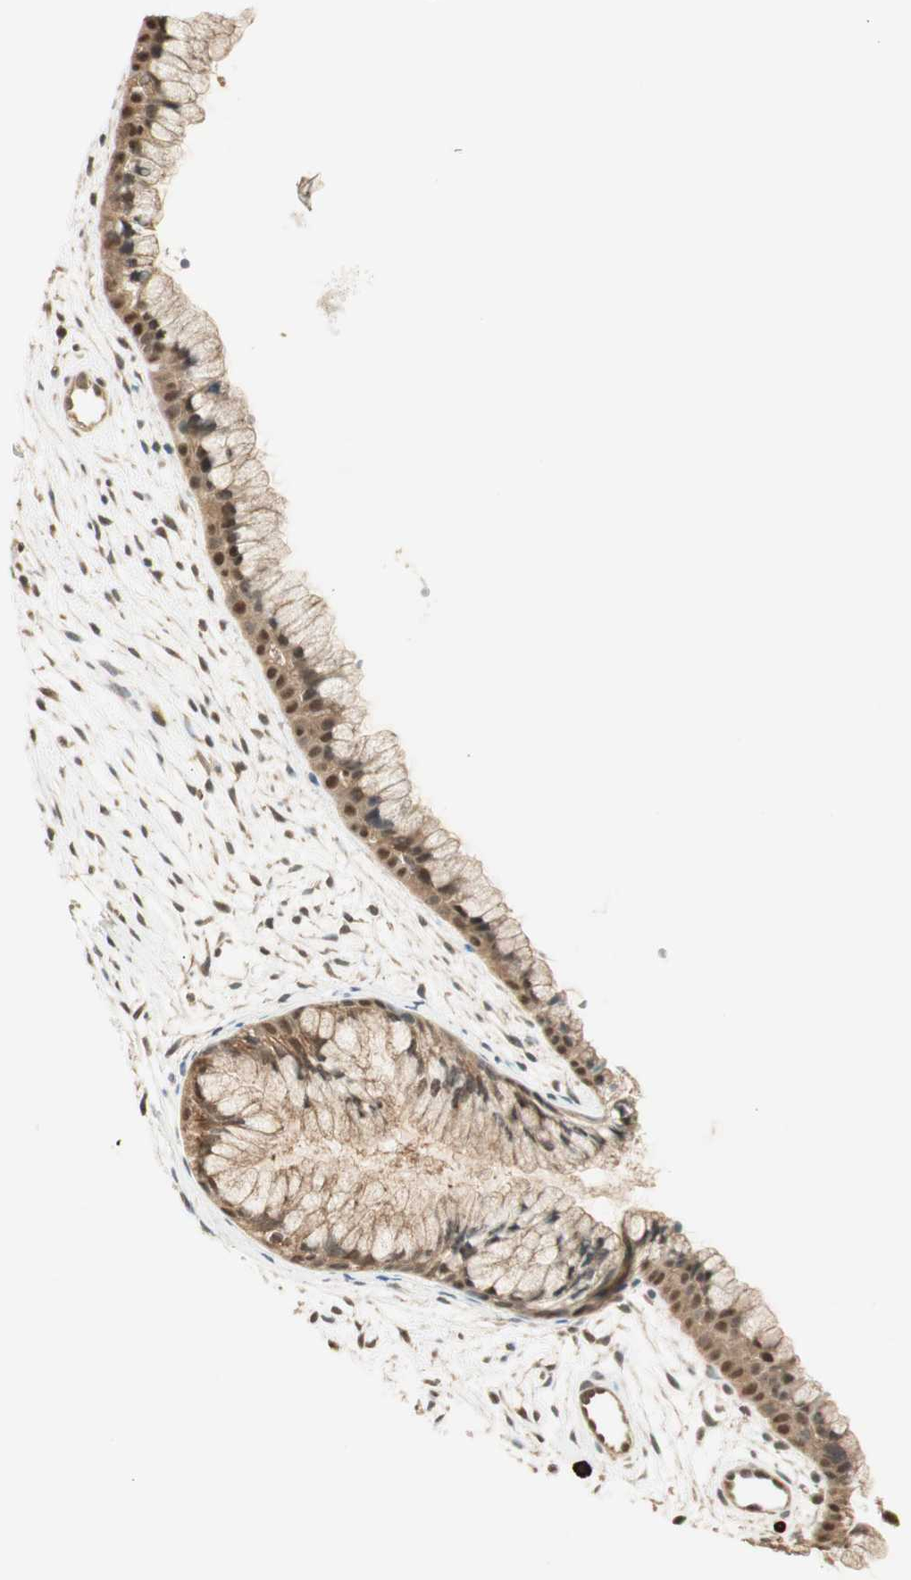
{"staining": {"intensity": "strong", "quantity": ">75%", "location": "cytoplasmic/membranous,nuclear"}, "tissue": "cervix", "cell_type": "Glandular cells", "image_type": "normal", "snomed": [{"axis": "morphology", "description": "Normal tissue, NOS"}, {"axis": "topography", "description": "Cervix"}], "caption": "Brown immunohistochemical staining in unremarkable human cervix exhibits strong cytoplasmic/membranous,nuclear expression in approximately >75% of glandular cells. The protein is shown in brown color, while the nuclei are stained blue.", "gene": "ENSG00000268870", "patient": {"sex": "female", "age": 39}}